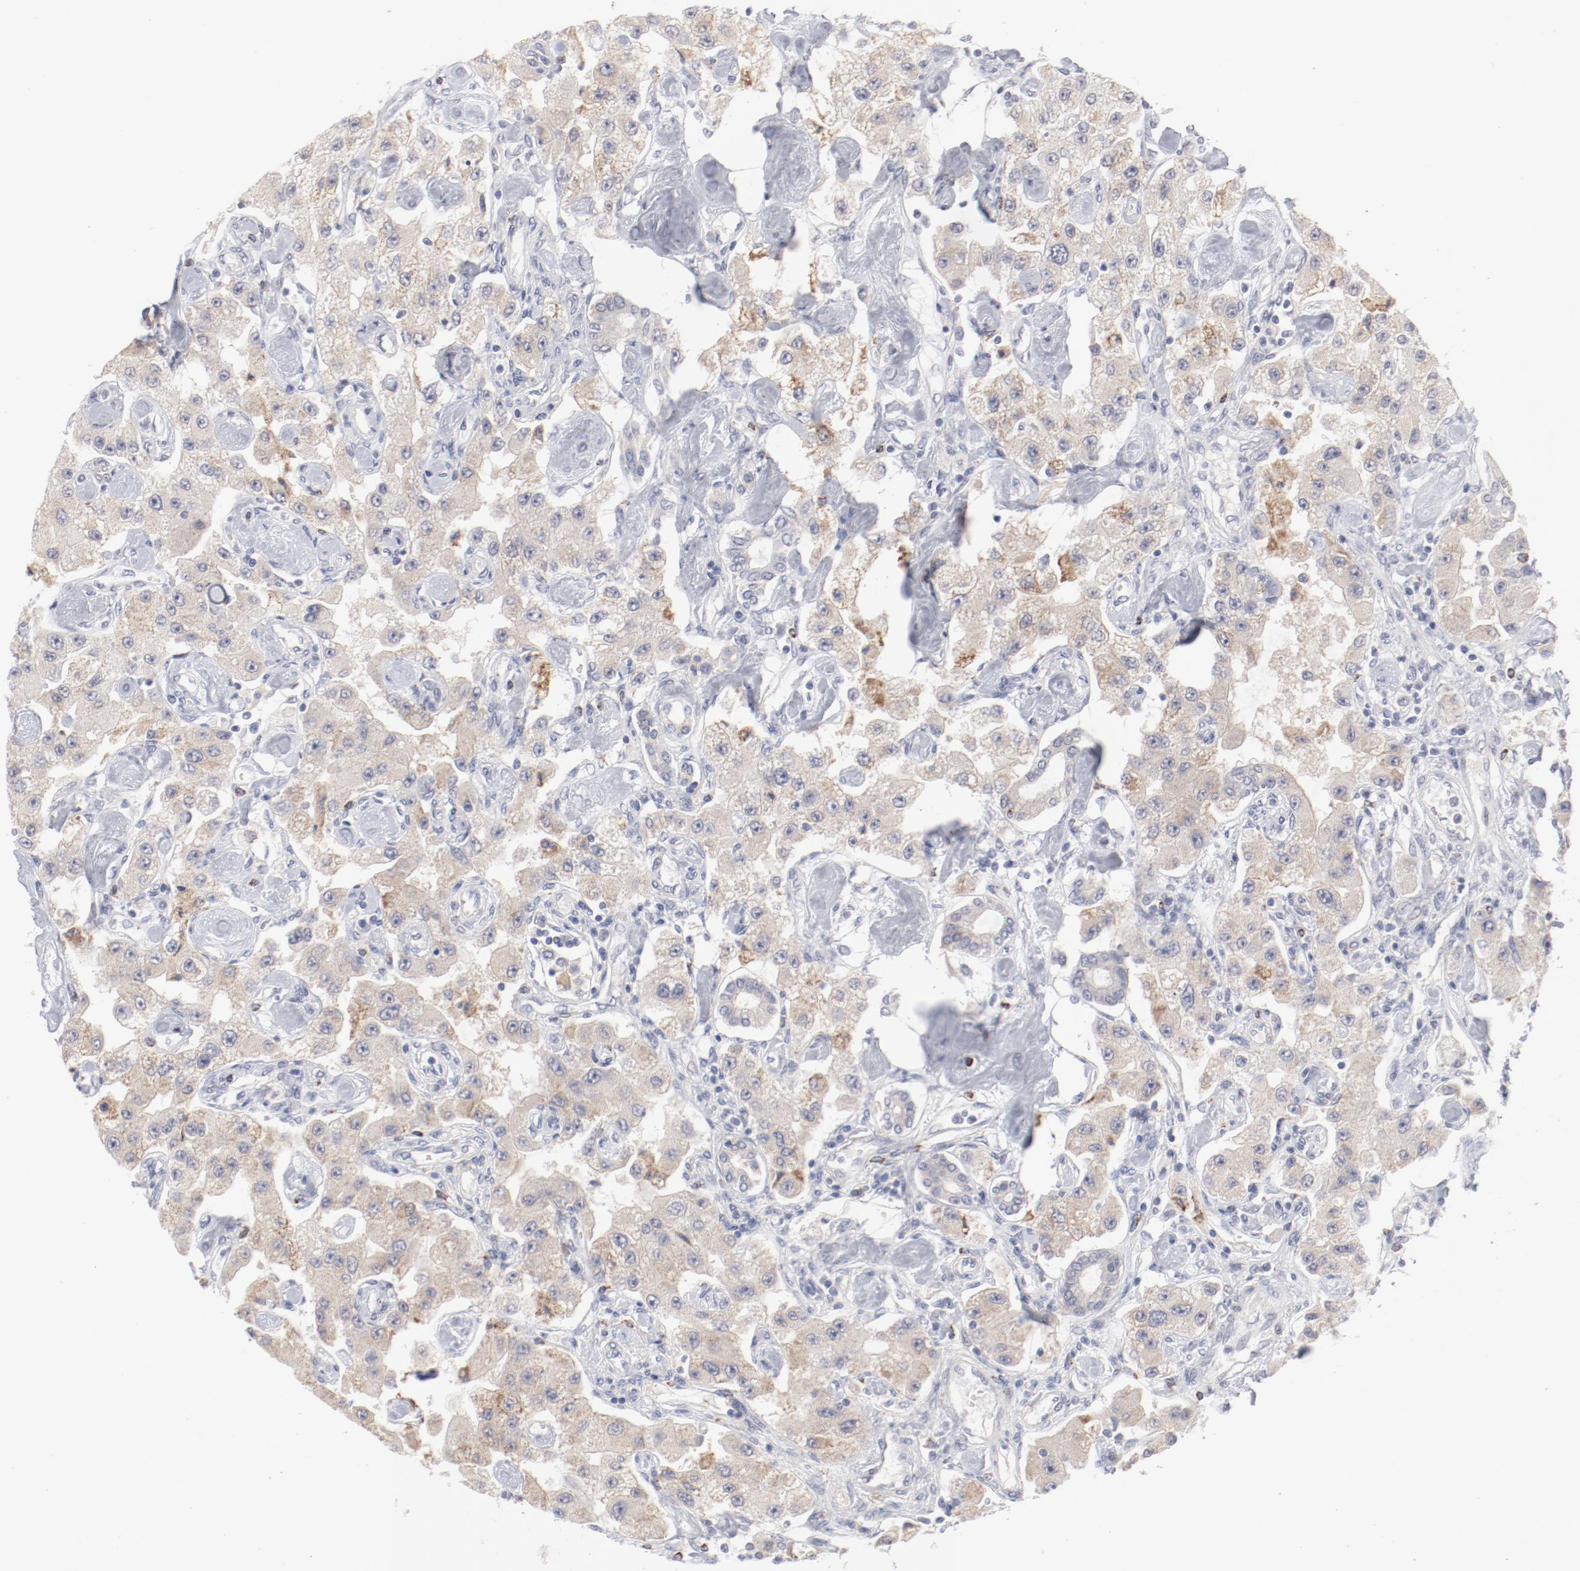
{"staining": {"intensity": "weak", "quantity": ">75%", "location": "cytoplasmic/membranous"}, "tissue": "carcinoid", "cell_type": "Tumor cells", "image_type": "cancer", "snomed": [{"axis": "morphology", "description": "Carcinoid, malignant, NOS"}, {"axis": "topography", "description": "Pancreas"}], "caption": "Carcinoid was stained to show a protein in brown. There is low levels of weak cytoplasmic/membranous staining in approximately >75% of tumor cells.", "gene": "SH3BGR", "patient": {"sex": "male", "age": 41}}